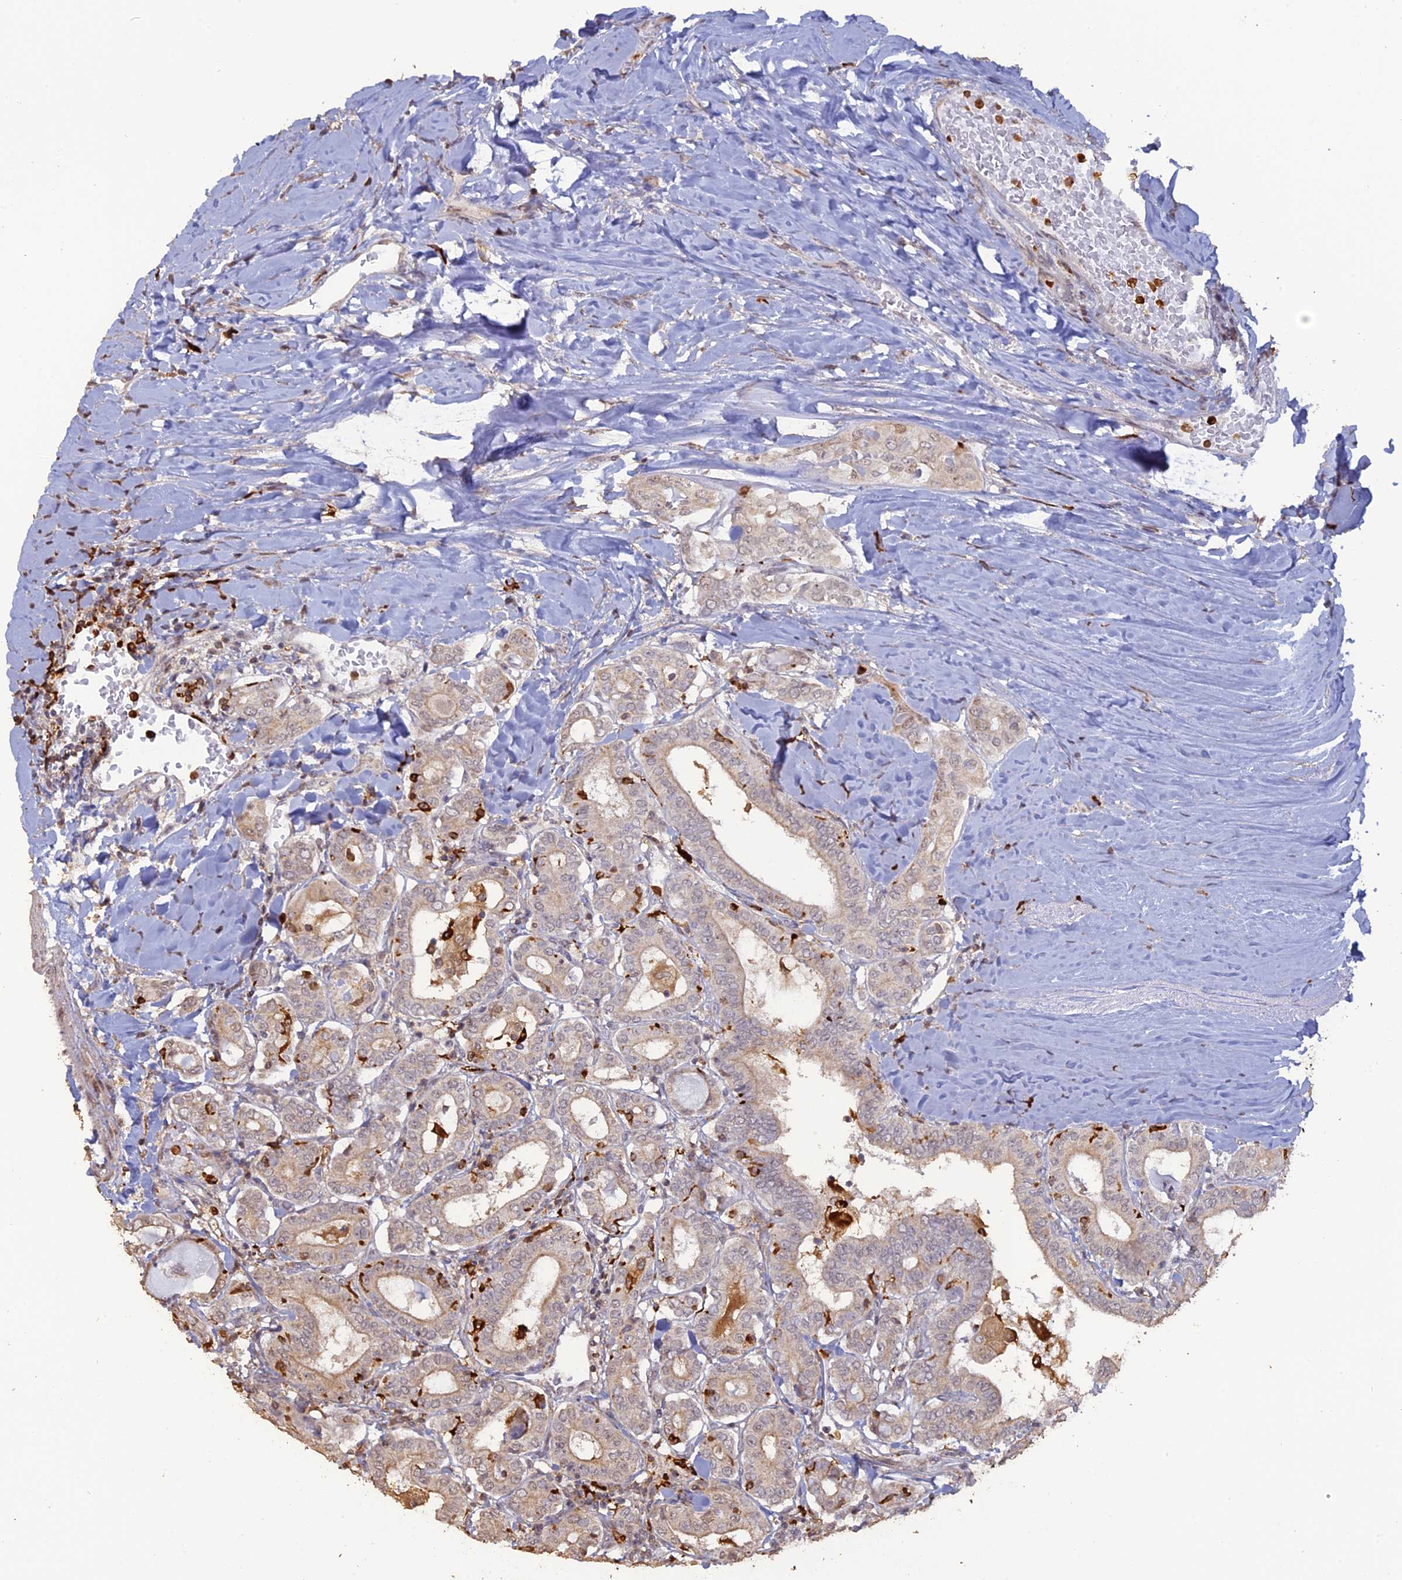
{"staining": {"intensity": "weak", "quantity": "<25%", "location": "cytoplasmic/membranous"}, "tissue": "thyroid cancer", "cell_type": "Tumor cells", "image_type": "cancer", "snomed": [{"axis": "morphology", "description": "Papillary adenocarcinoma, NOS"}, {"axis": "topography", "description": "Thyroid gland"}], "caption": "Photomicrograph shows no significant protein expression in tumor cells of thyroid papillary adenocarcinoma. (DAB immunohistochemistry (IHC) with hematoxylin counter stain).", "gene": "APOBR", "patient": {"sex": "female", "age": 72}}